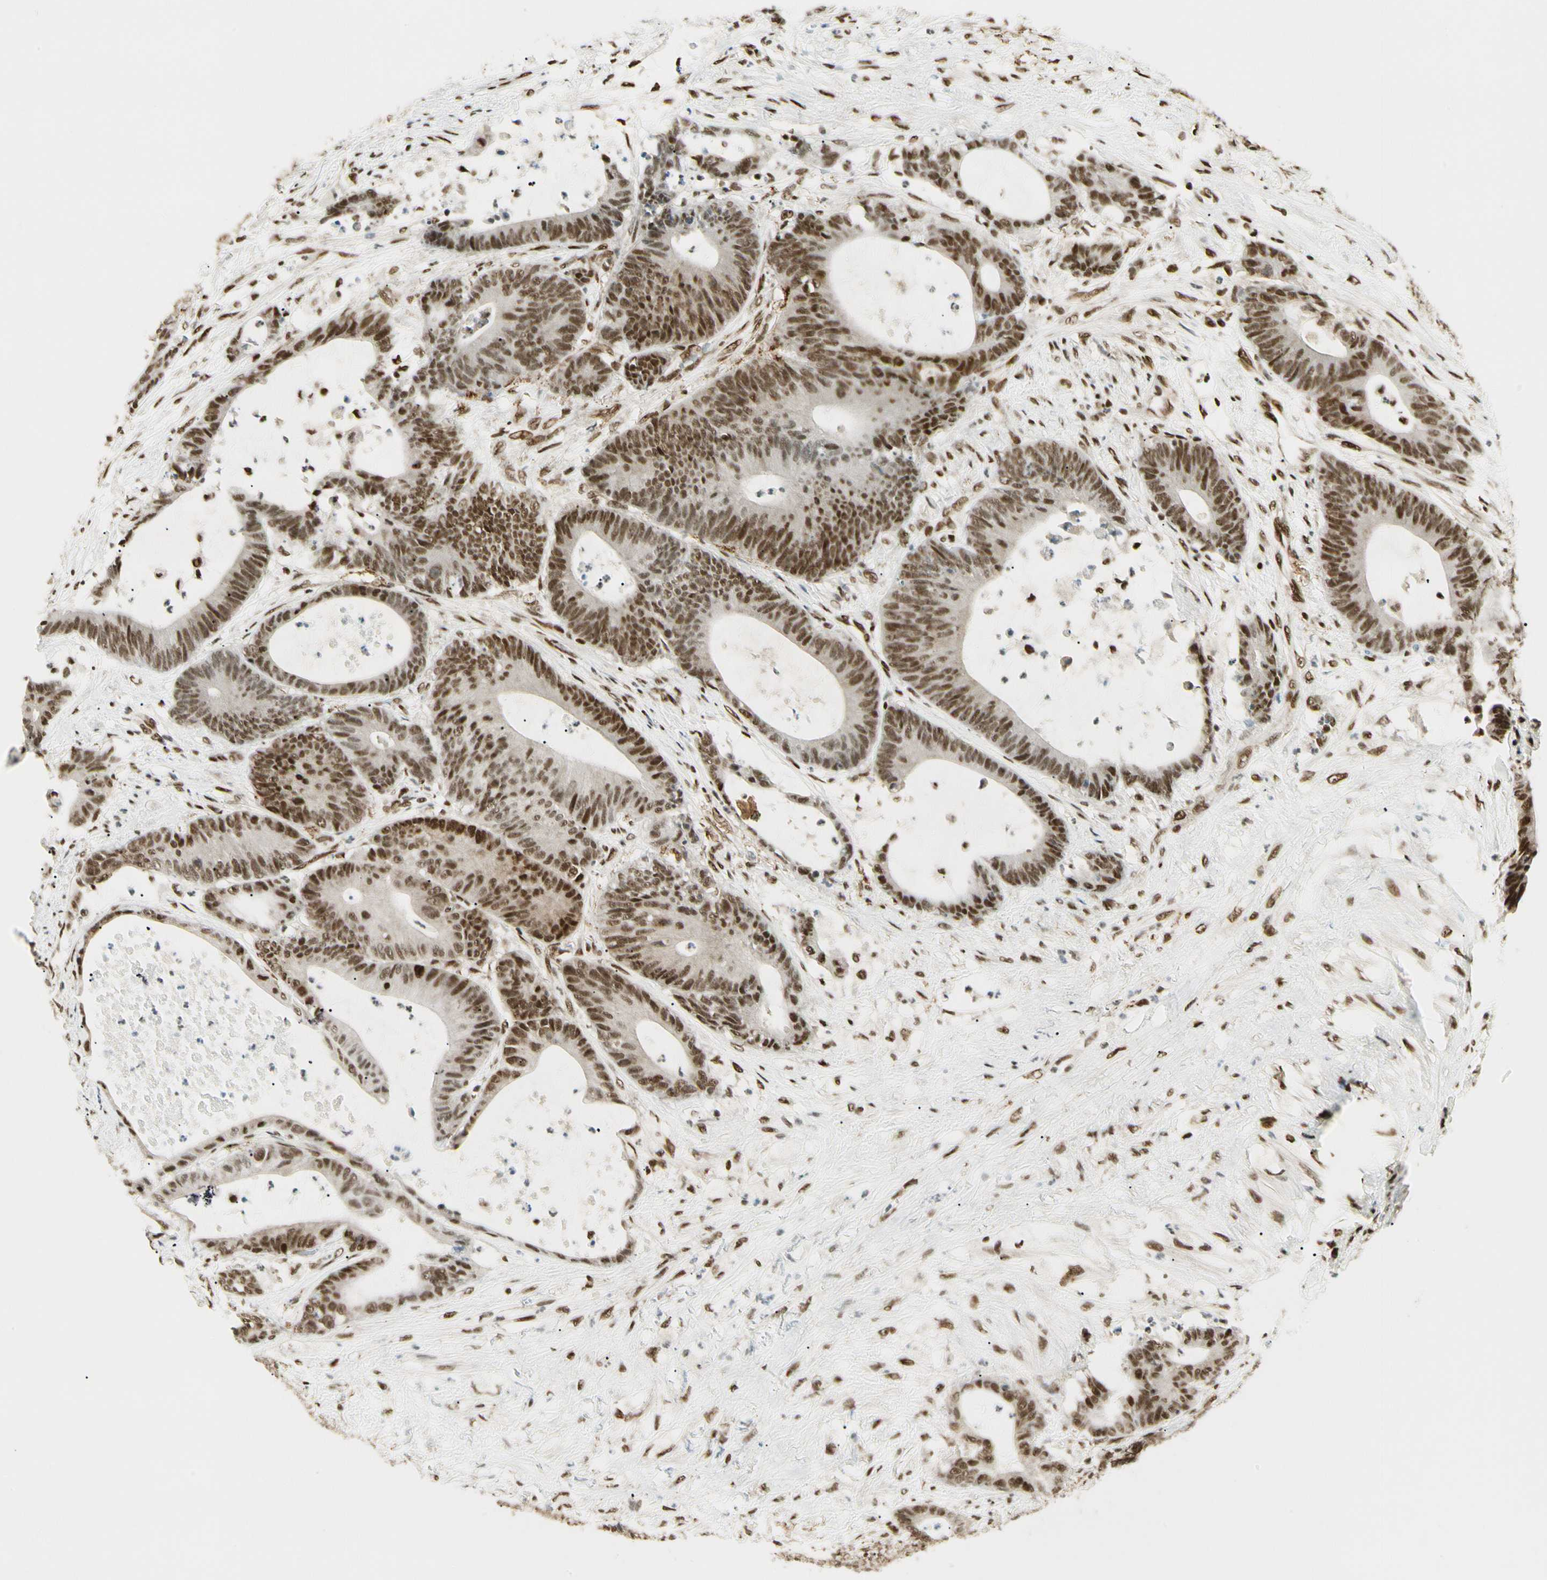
{"staining": {"intensity": "strong", "quantity": ">75%", "location": "nuclear"}, "tissue": "colorectal cancer", "cell_type": "Tumor cells", "image_type": "cancer", "snomed": [{"axis": "morphology", "description": "Adenocarcinoma, NOS"}, {"axis": "topography", "description": "Colon"}], "caption": "There is high levels of strong nuclear staining in tumor cells of colorectal adenocarcinoma, as demonstrated by immunohistochemical staining (brown color).", "gene": "FUS", "patient": {"sex": "female", "age": 84}}